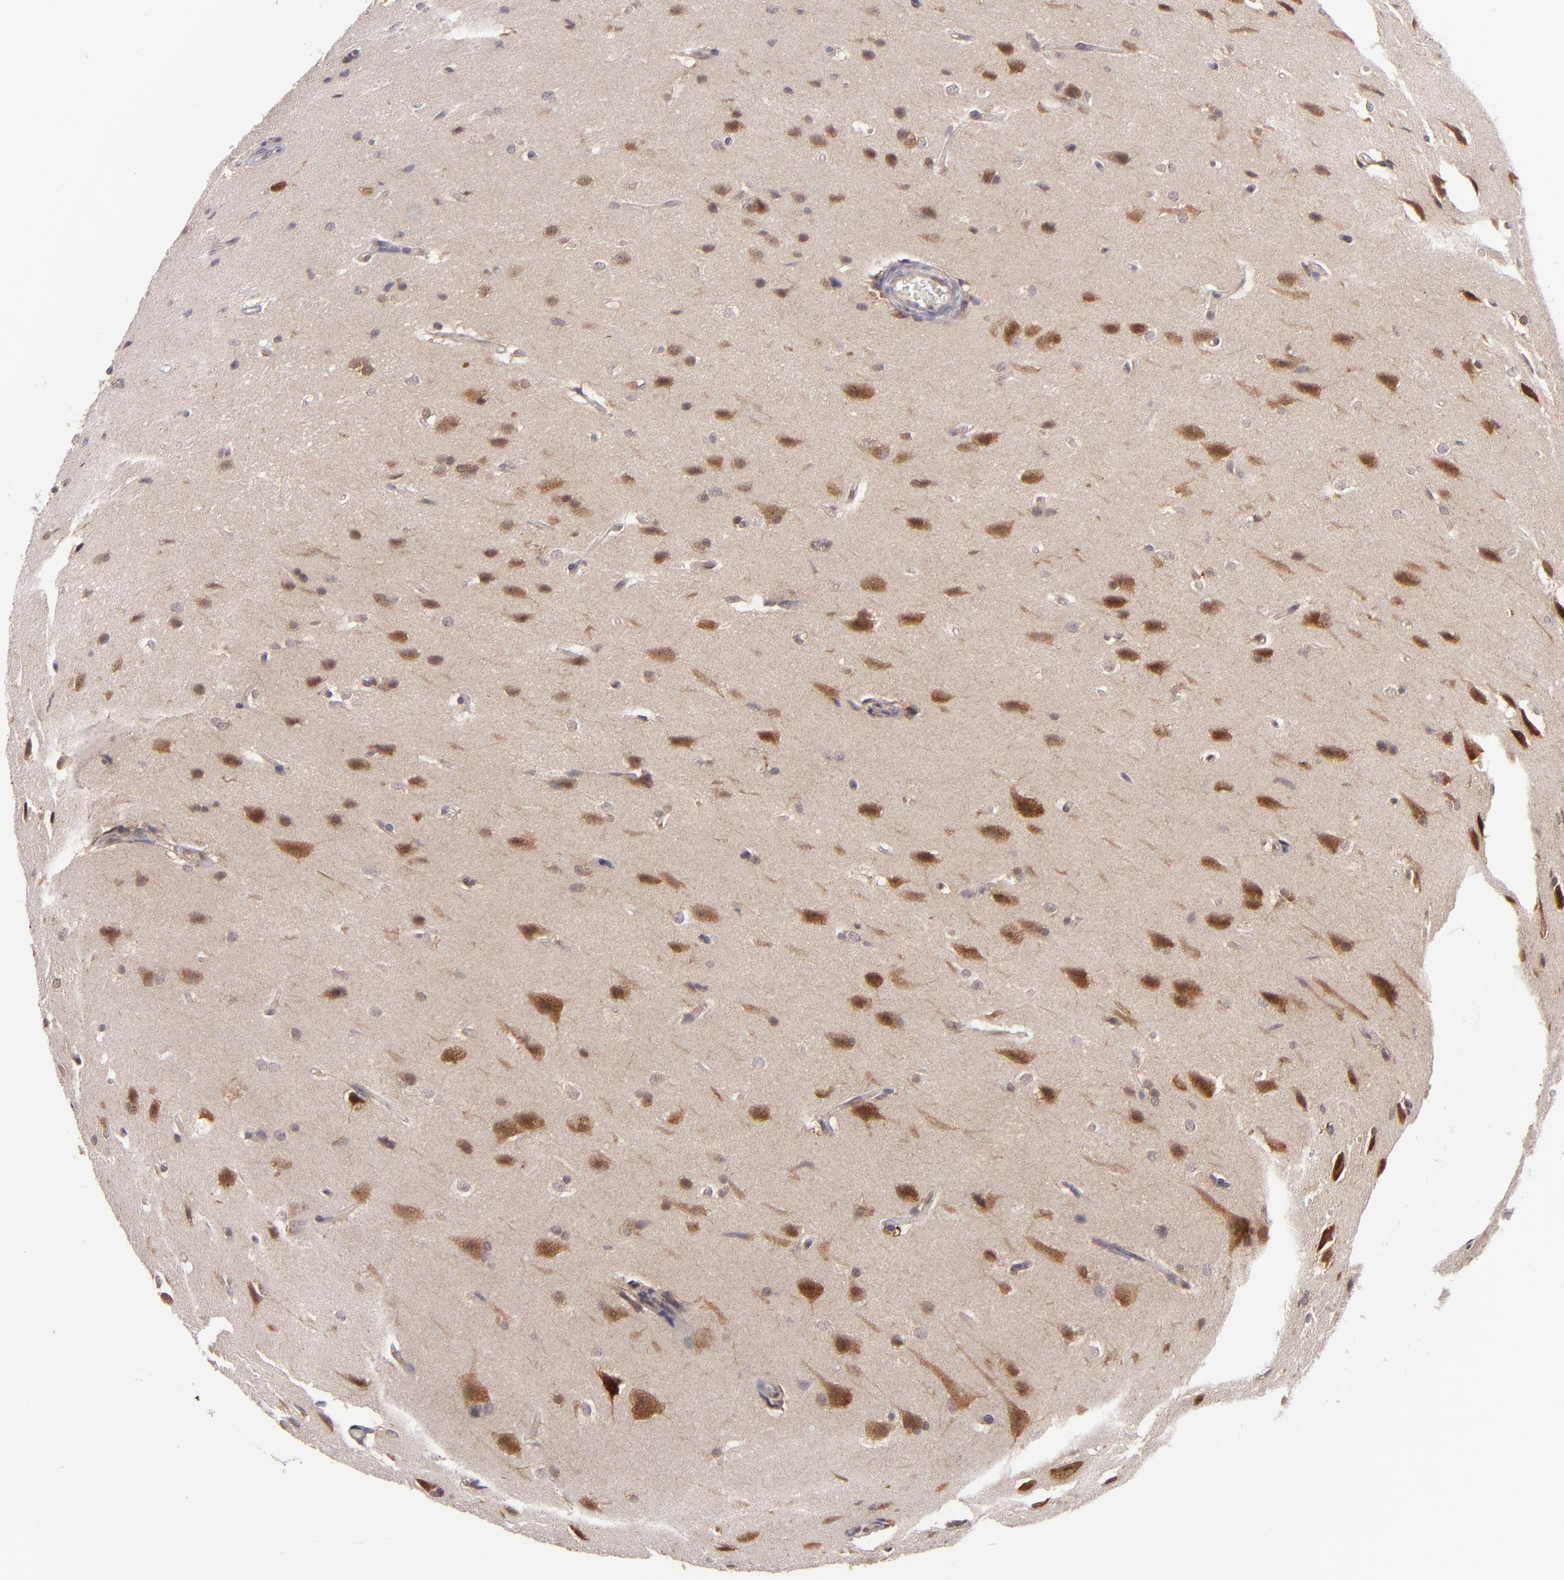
{"staining": {"intensity": "strong", "quantity": "25%-75%", "location": "cytoplasmic/membranous"}, "tissue": "glioma", "cell_type": "Tumor cells", "image_type": "cancer", "snomed": [{"axis": "morphology", "description": "Glioma, malignant, High grade"}, {"axis": "topography", "description": "Brain"}], "caption": "Malignant high-grade glioma tissue shows strong cytoplasmic/membranous staining in approximately 25%-75% of tumor cells (DAB (3,3'-diaminobenzidine) IHC, brown staining for protein, blue staining for nuclei).", "gene": "PTPN13", "patient": {"sex": "male", "age": 68}}